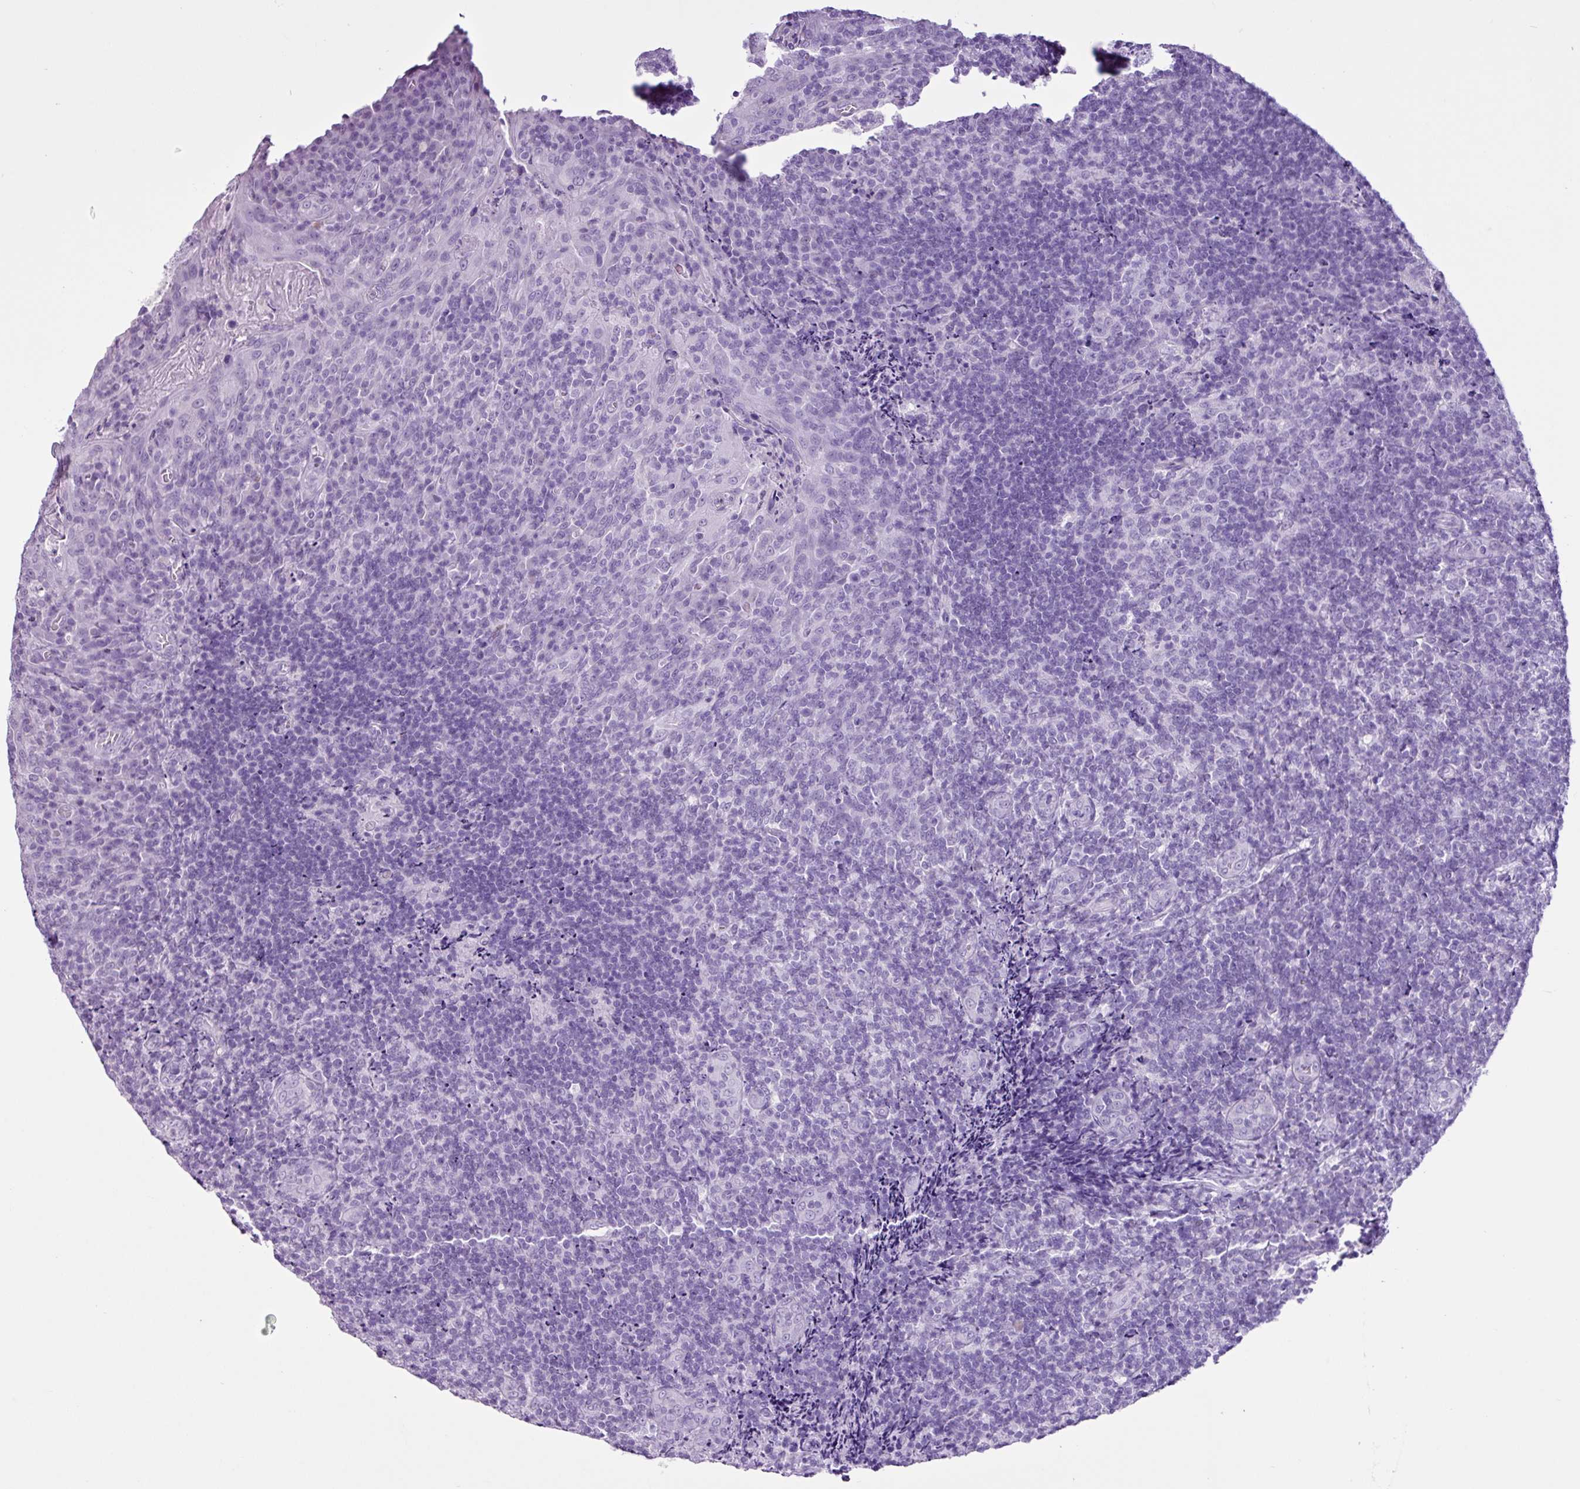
{"staining": {"intensity": "negative", "quantity": "none", "location": "none"}, "tissue": "tonsil", "cell_type": "Germinal center cells", "image_type": "normal", "snomed": [{"axis": "morphology", "description": "Normal tissue, NOS"}, {"axis": "topography", "description": "Tonsil"}], "caption": "Photomicrograph shows no protein positivity in germinal center cells of unremarkable tonsil.", "gene": "PGR", "patient": {"sex": "male", "age": 17}}